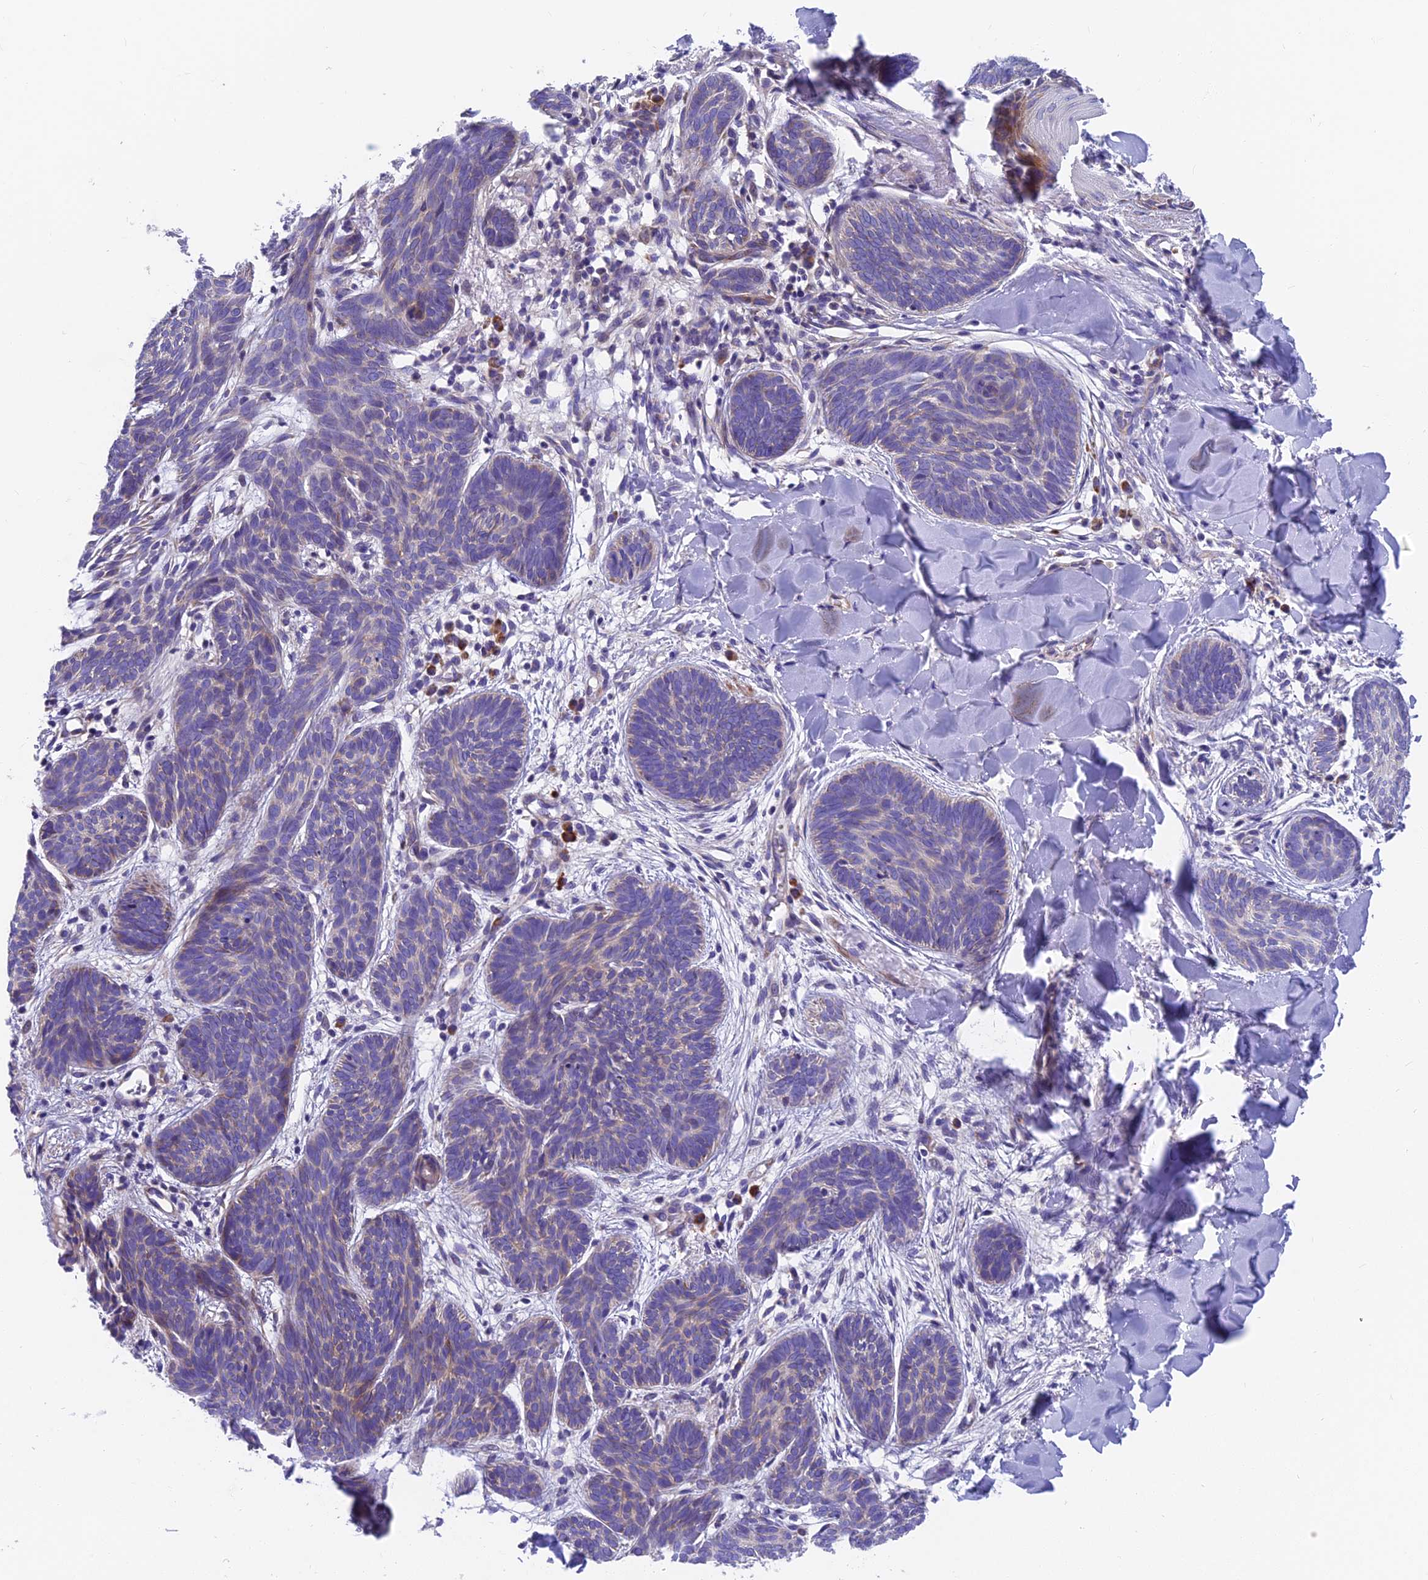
{"staining": {"intensity": "weak", "quantity": "<25%", "location": "cytoplasmic/membranous"}, "tissue": "skin cancer", "cell_type": "Tumor cells", "image_type": "cancer", "snomed": [{"axis": "morphology", "description": "Basal cell carcinoma"}, {"axis": "topography", "description": "Skin"}], "caption": "The immunohistochemistry micrograph has no significant positivity in tumor cells of basal cell carcinoma (skin) tissue. Nuclei are stained in blue.", "gene": "MVB12A", "patient": {"sex": "female", "age": 81}}